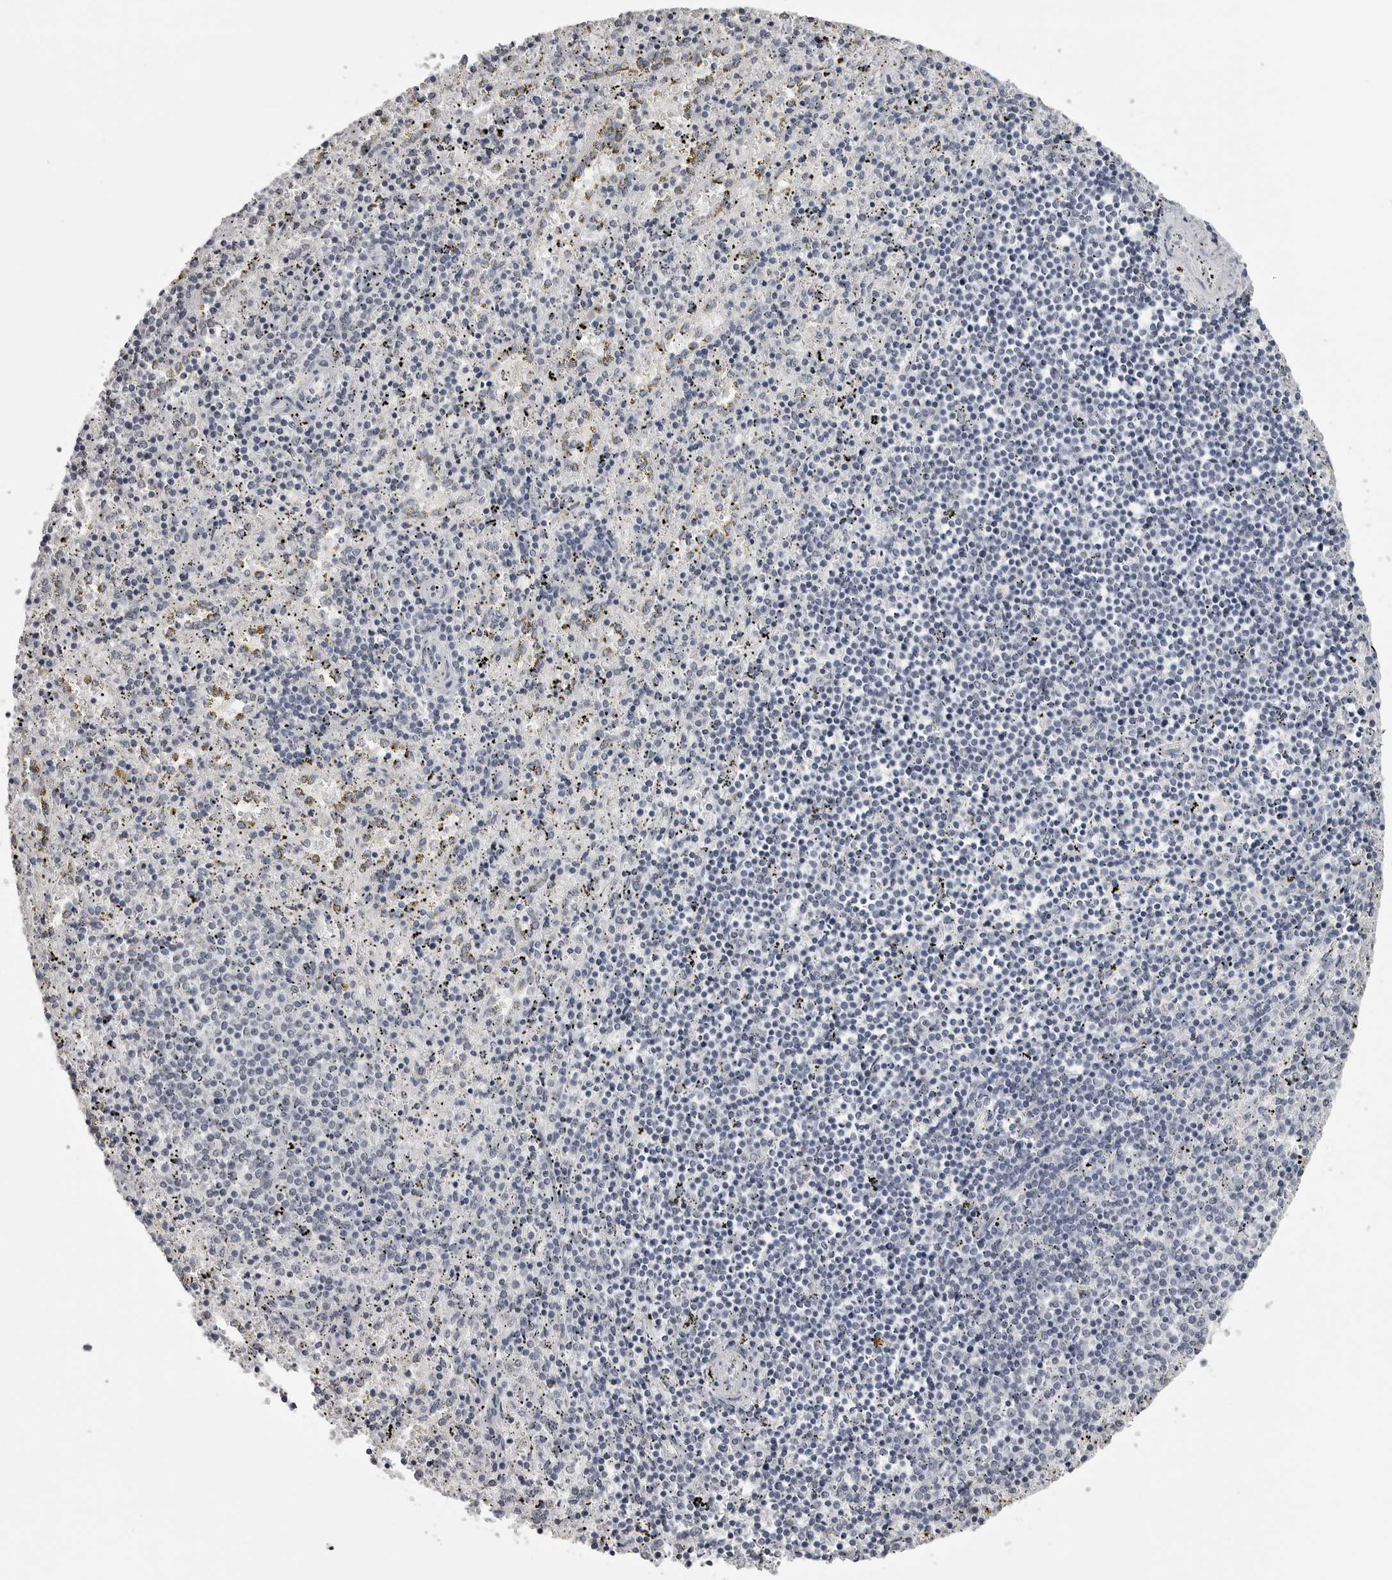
{"staining": {"intensity": "negative", "quantity": "none", "location": "none"}, "tissue": "spleen", "cell_type": "Cells in red pulp", "image_type": "normal", "snomed": [{"axis": "morphology", "description": "Normal tissue, NOS"}, {"axis": "topography", "description": "Spleen"}], "caption": "Immunohistochemistry (IHC) micrograph of benign human spleen stained for a protein (brown), which shows no expression in cells in red pulp.", "gene": "GPN2", "patient": {"sex": "male", "age": 11}}